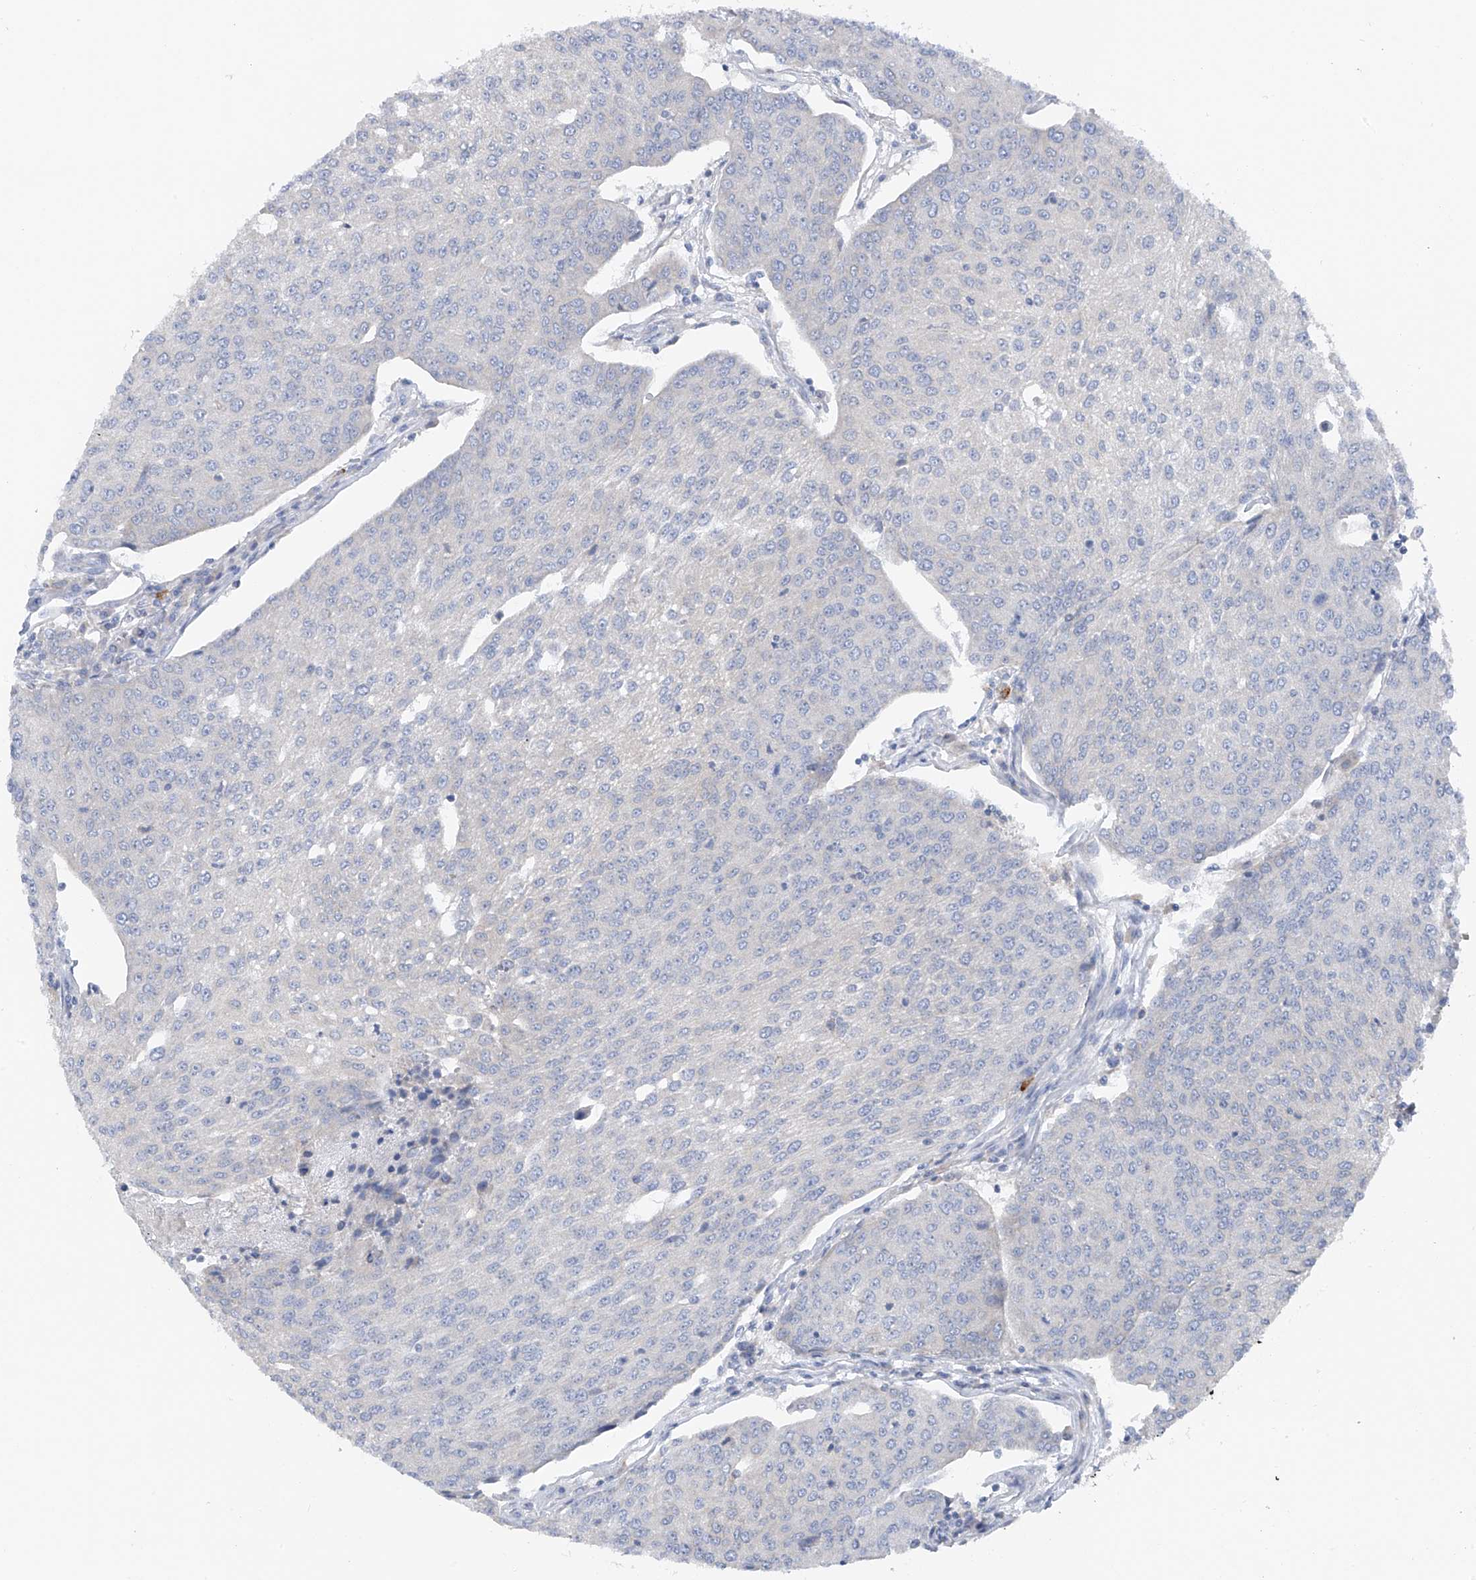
{"staining": {"intensity": "negative", "quantity": "none", "location": "none"}, "tissue": "urothelial cancer", "cell_type": "Tumor cells", "image_type": "cancer", "snomed": [{"axis": "morphology", "description": "Urothelial carcinoma, High grade"}, {"axis": "topography", "description": "Urinary bladder"}], "caption": "Immunohistochemical staining of urothelial cancer shows no significant positivity in tumor cells. The staining was performed using DAB to visualize the protein expression in brown, while the nuclei were stained in blue with hematoxylin (Magnification: 20x).", "gene": "POMGNT2", "patient": {"sex": "female", "age": 85}}